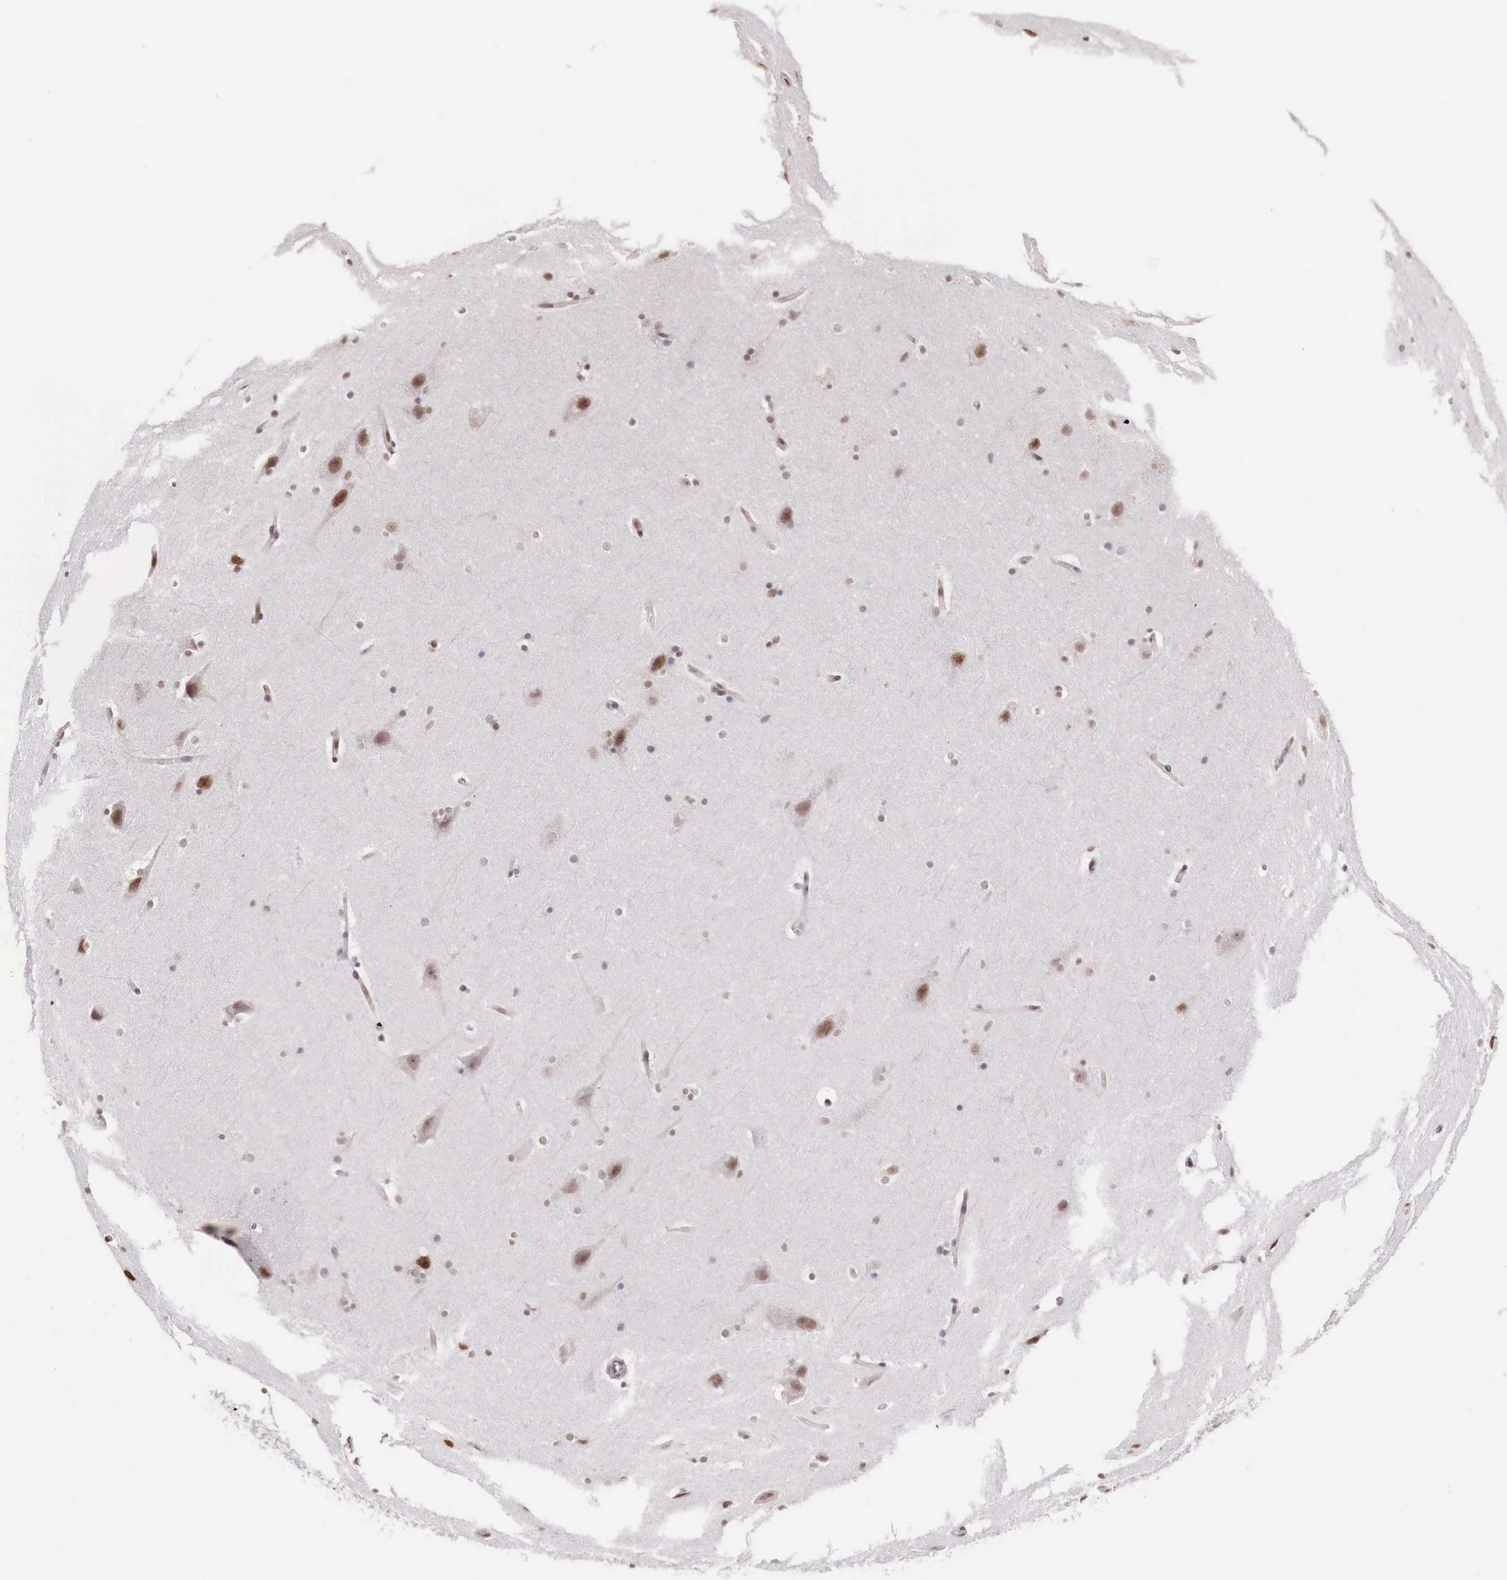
{"staining": {"intensity": "moderate", "quantity": ">75%", "location": "nuclear"}, "tissue": "cerebral cortex", "cell_type": "Endothelial cells", "image_type": "normal", "snomed": [{"axis": "morphology", "description": "Normal tissue, NOS"}, {"axis": "topography", "description": "Cerebral cortex"}, {"axis": "topography", "description": "Hippocampus"}], "caption": "Unremarkable cerebral cortex reveals moderate nuclear expression in approximately >75% of endothelial cells.", "gene": "FOXP2", "patient": {"sex": "female", "age": 19}}